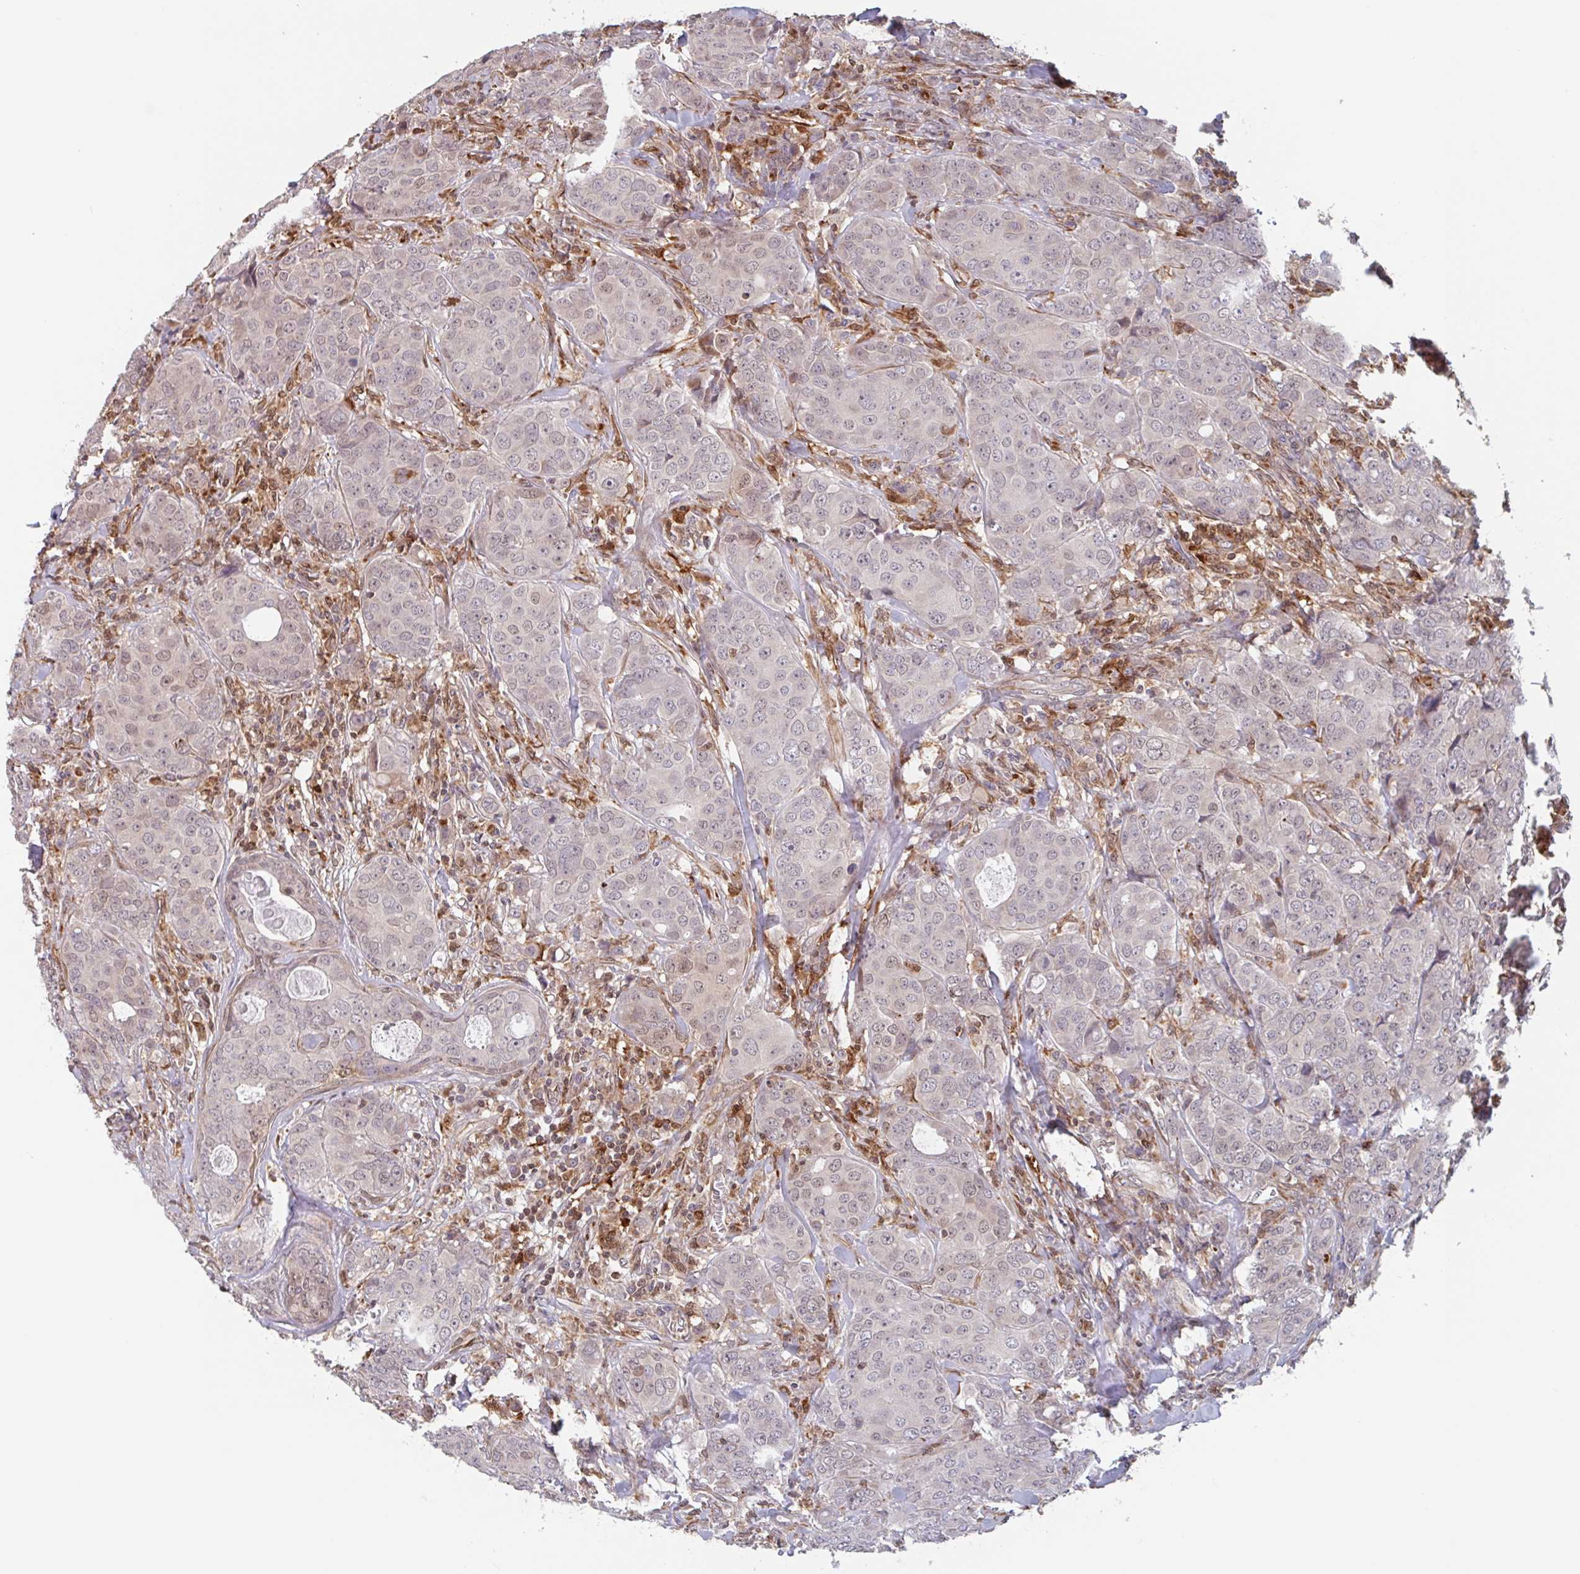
{"staining": {"intensity": "weak", "quantity": "<25%", "location": "cytoplasmic/membranous,nuclear"}, "tissue": "breast cancer", "cell_type": "Tumor cells", "image_type": "cancer", "snomed": [{"axis": "morphology", "description": "Duct carcinoma"}, {"axis": "topography", "description": "Breast"}], "caption": "Tumor cells are negative for protein expression in human intraductal carcinoma (breast). (DAB immunohistochemistry, high magnification).", "gene": "NUB1", "patient": {"sex": "female", "age": 43}}